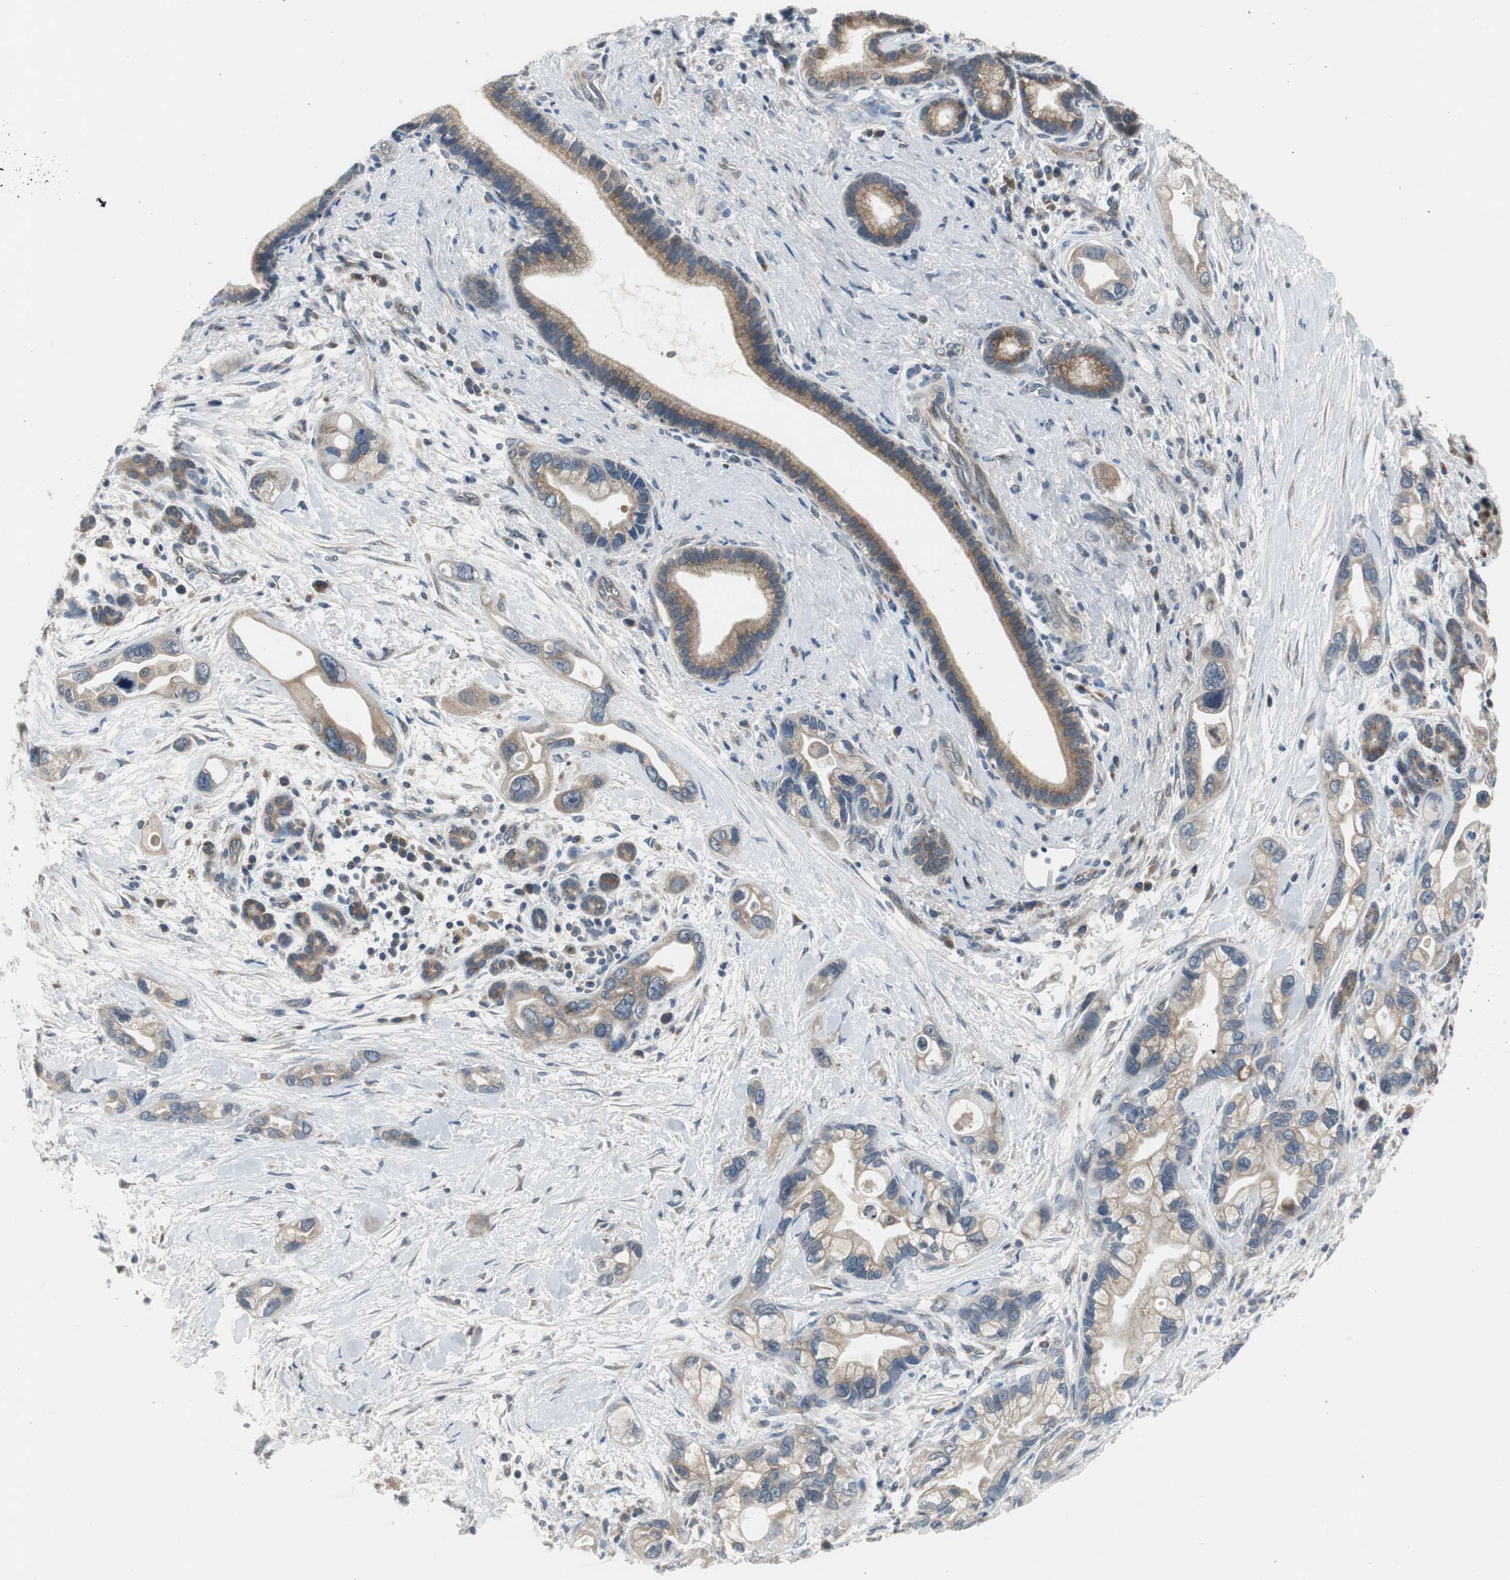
{"staining": {"intensity": "weak", "quantity": ">75%", "location": "cytoplasmic/membranous"}, "tissue": "pancreatic cancer", "cell_type": "Tumor cells", "image_type": "cancer", "snomed": [{"axis": "morphology", "description": "Adenocarcinoma, NOS"}, {"axis": "topography", "description": "Pancreas"}], "caption": "IHC image of neoplastic tissue: pancreatic cancer stained using IHC exhibits low levels of weak protein expression localized specifically in the cytoplasmic/membranous of tumor cells, appearing as a cytoplasmic/membranous brown color.", "gene": "PLAA", "patient": {"sex": "female", "age": 77}}